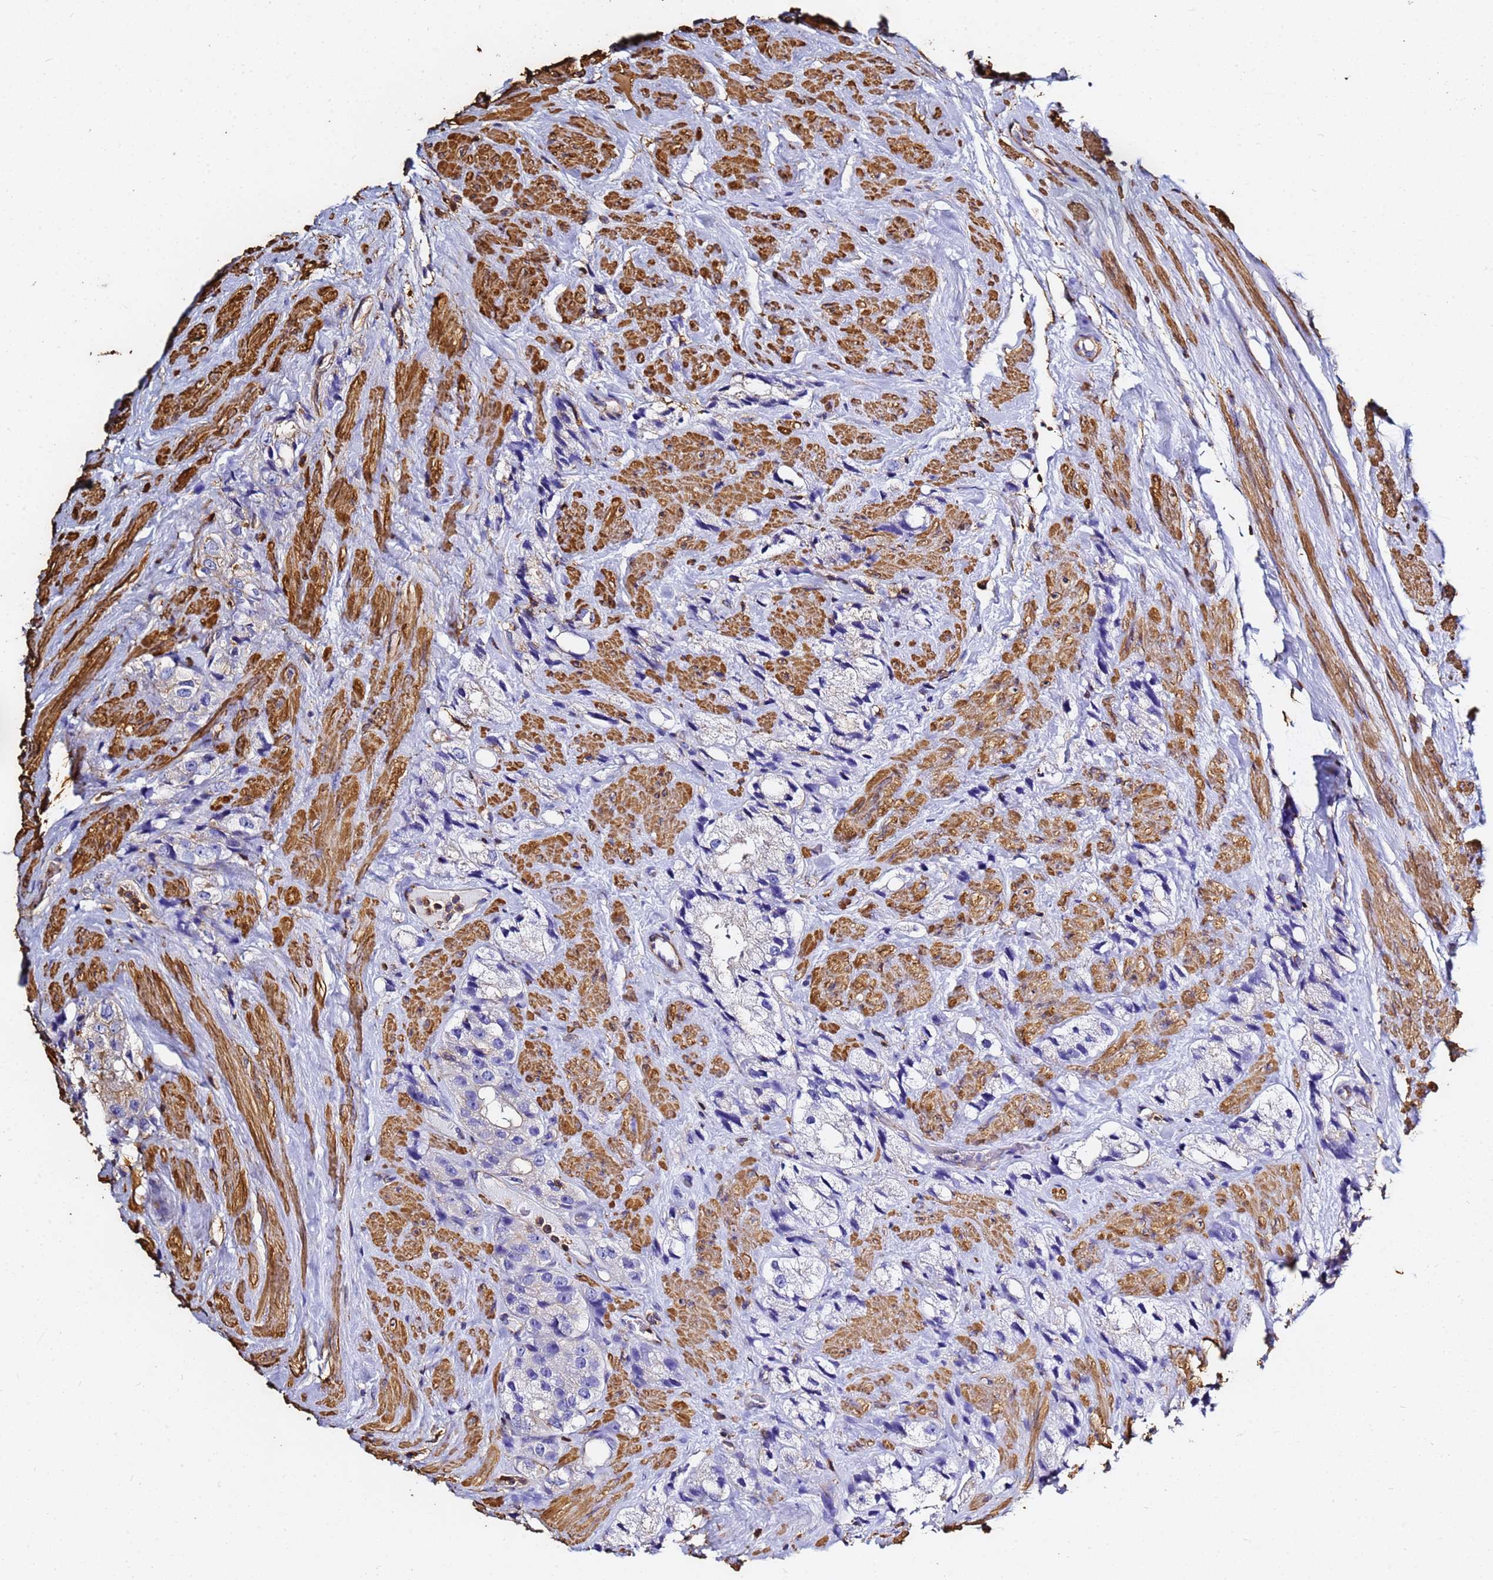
{"staining": {"intensity": "negative", "quantity": "none", "location": "none"}, "tissue": "prostate cancer", "cell_type": "Tumor cells", "image_type": "cancer", "snomed": [{"axis": "morphology", "description": "Adenocarcinoma, NOS"}, {"axis": "topography", "description": "Prostate"}], "caption": "Prostate cancer was stained to show a protein in brown. There is no significant positivity in tumor cells.", "gene": "ACTB", "patient": {"sex": "male", "age": 79}}